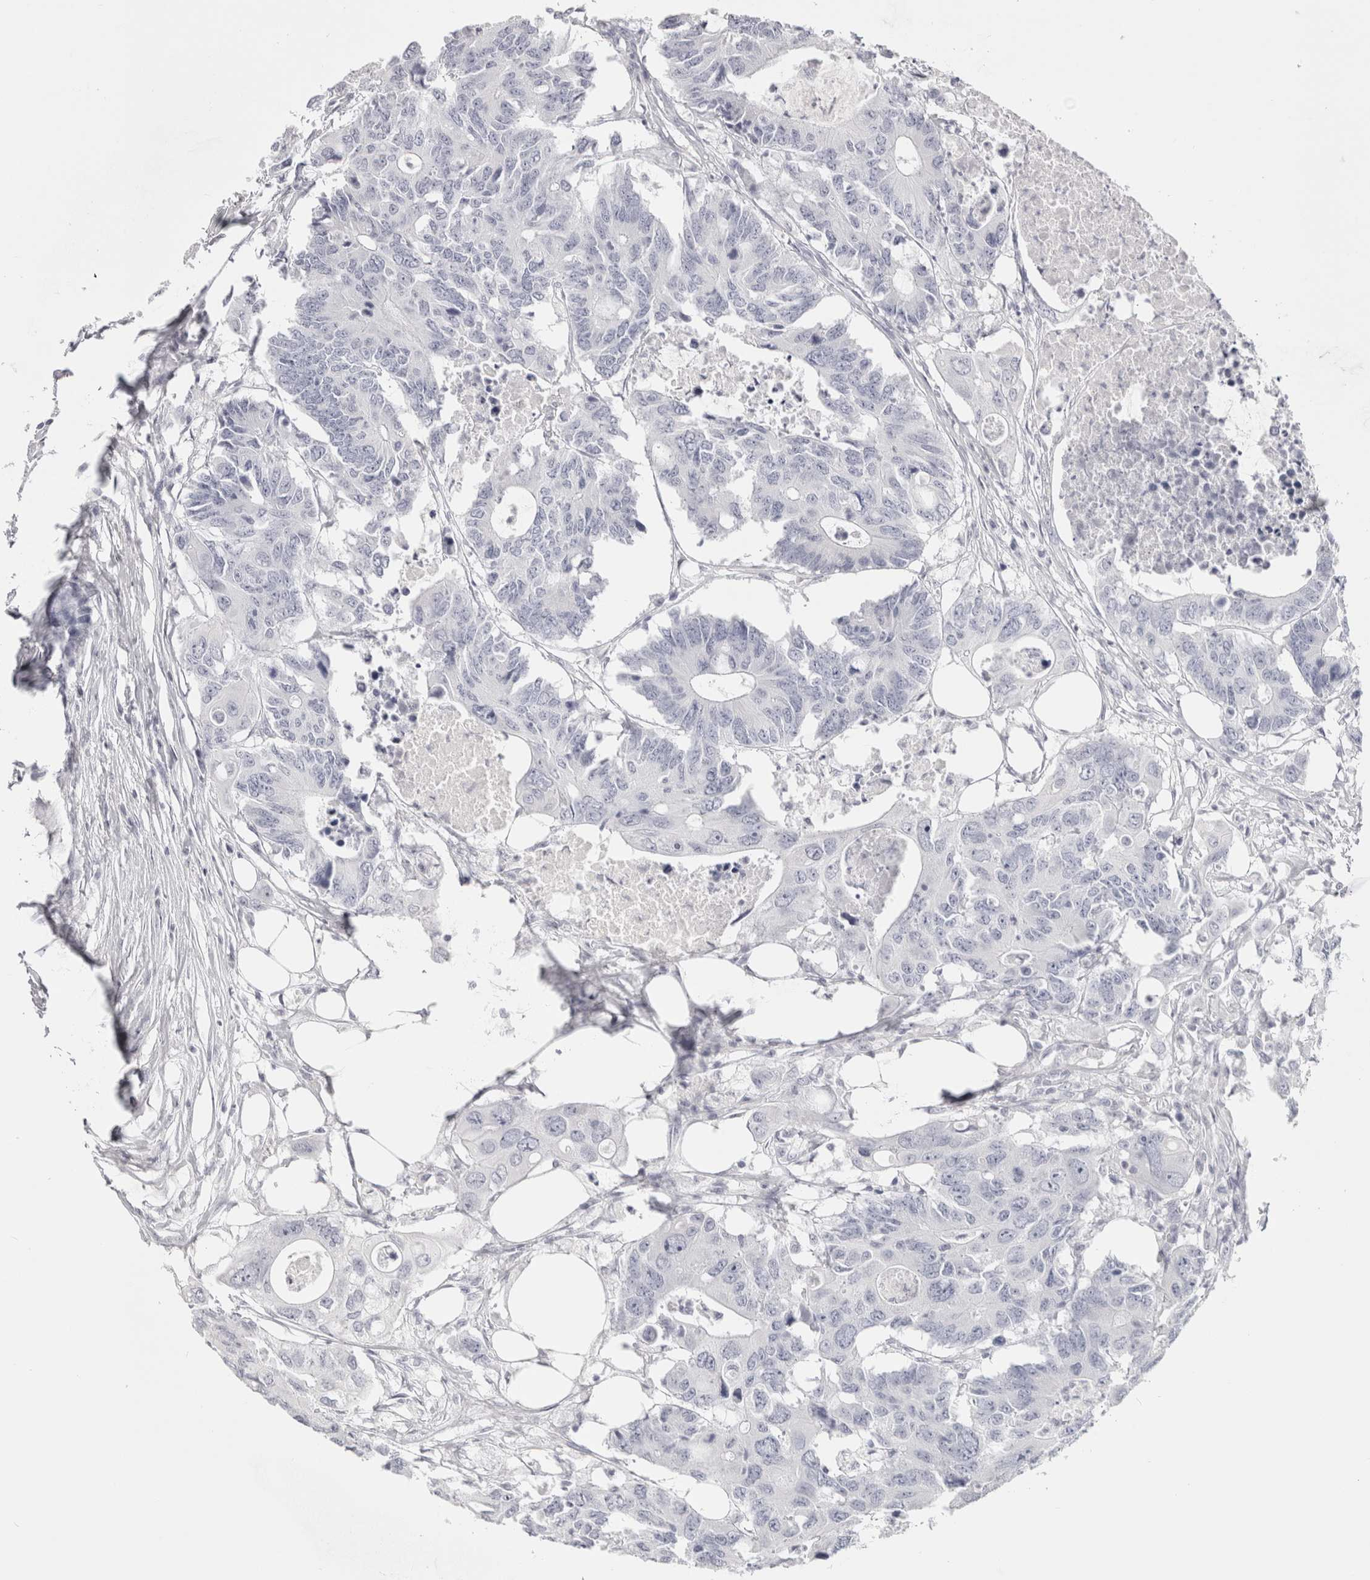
{"staining": {"intensity": "negative", "quantity": "none", "location": "none"}, "tissue": "colorectal cancer", "cell_type": "Tumor cells", "image_type": "cancer", "snomed": [{"axis": "morphology", "description": "Adenocarcinoma, NOS"}, {"axis": "topography", "description": "Colon"}], "caption": "High magnification brightfield microscopy of colorectal cancer (adenocarcinoma) stained with DAB (3,3'-diaminobenzidine) (brown) and counterstained with hematoxylin (blue): tumor cells show no significant positivity.", "gene": "GARIN1A", "patient": {"sex": "male", "age": 71}}